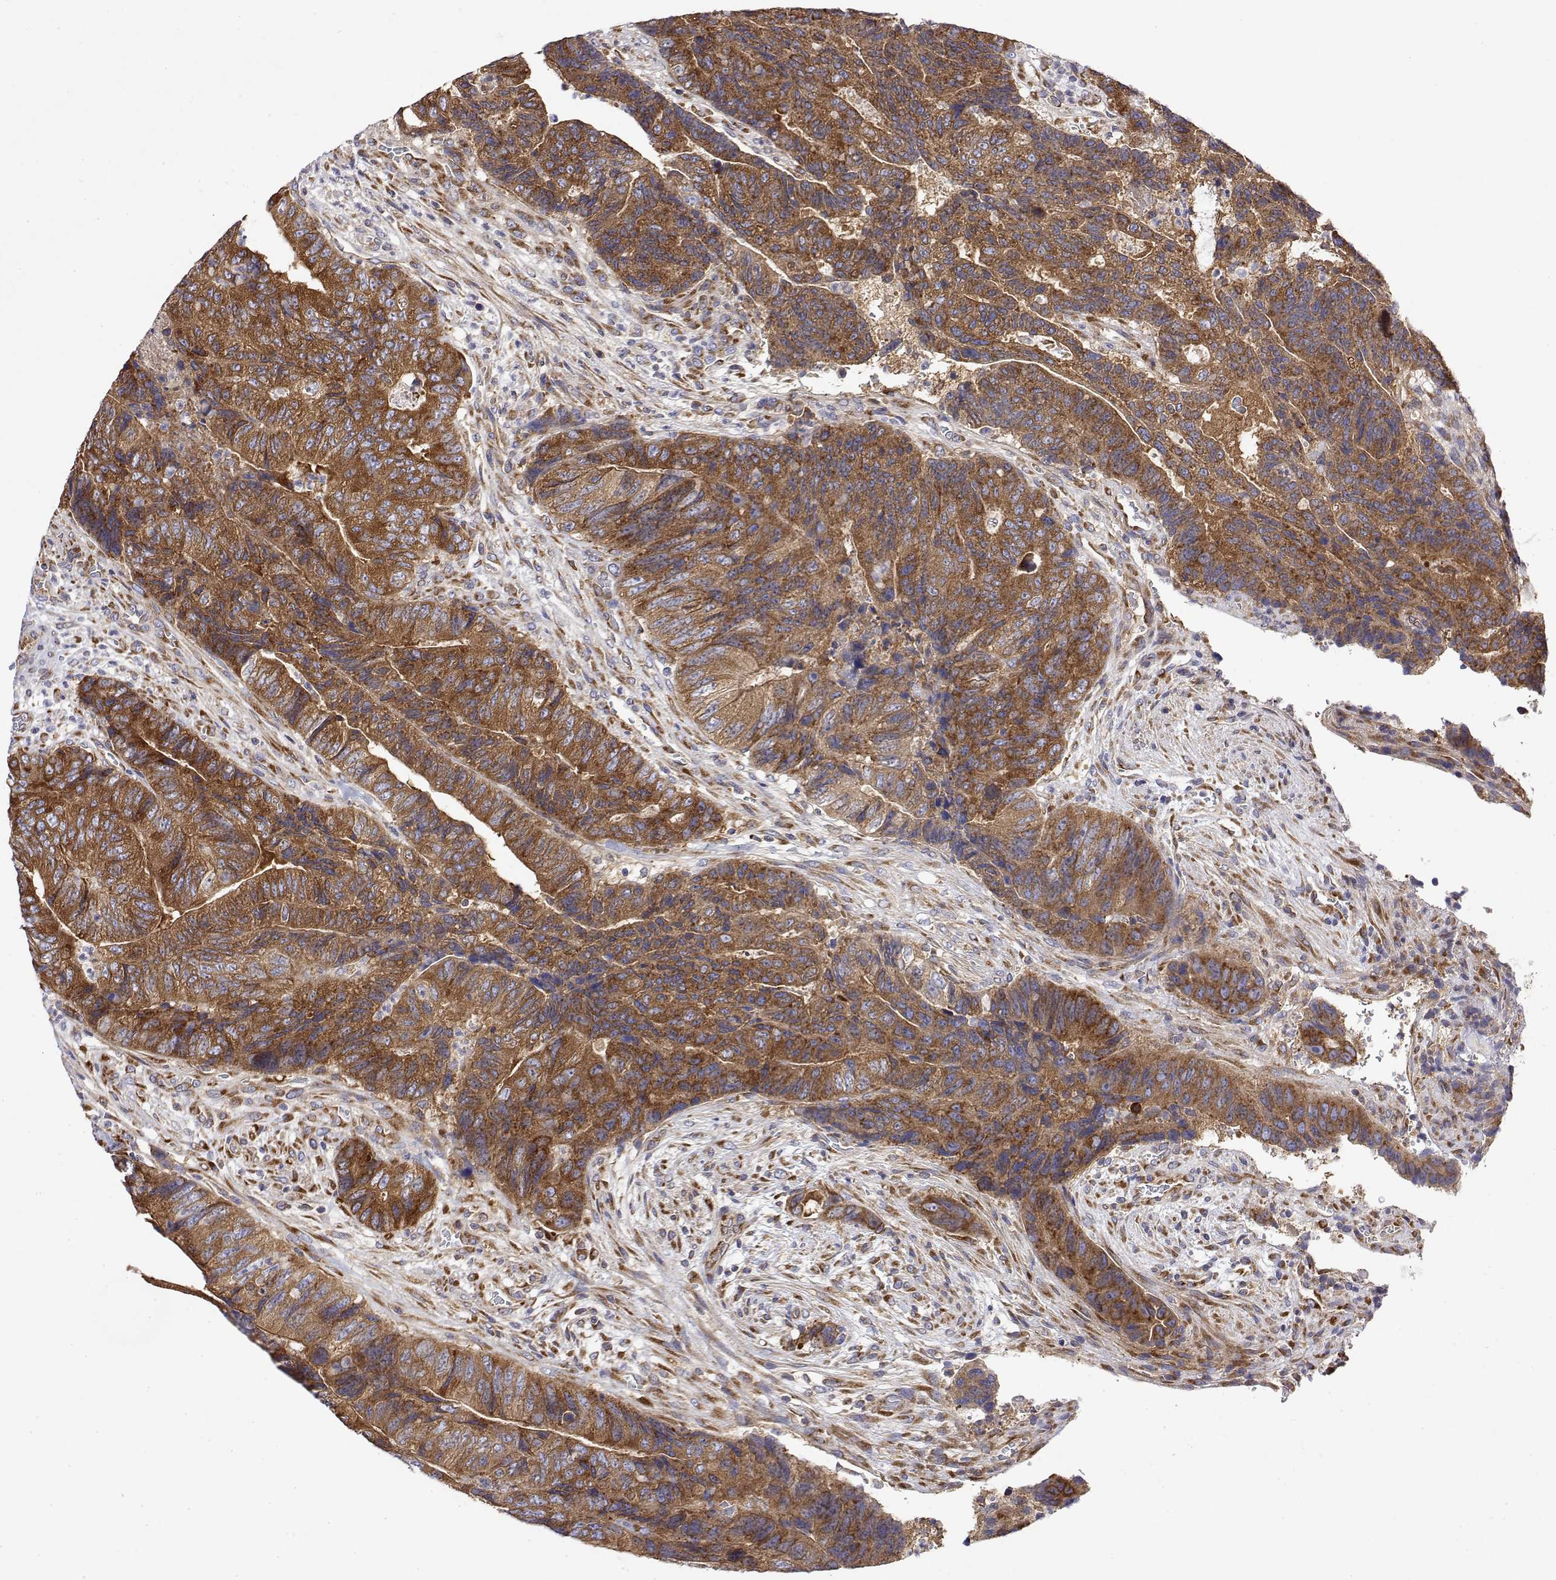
{"staining": {"intensity": "strong", "quantity": ">75%", "location": "cytoplasmic/membranous"}, "tissue": "colorectal cancer", "cell_type": "Tumor cells", "image_type": "cancer", "snomed": [{"axis": "morphology", "description": "Normal tissue, NOS"}, {"axis": "morphology", "description": "Adenocarcinoma, NOS"}, {"axis": "topography", "description": "Colon"}], "caption": "Colorectal adenocarcinoma tissue displays strong cytoplasmic/membranous staining in approximately >75% of tumor cells, visualized by immunohistochemistry.", "gene": "EEF1G", "patient": {"sex": "female", "age": 48}}